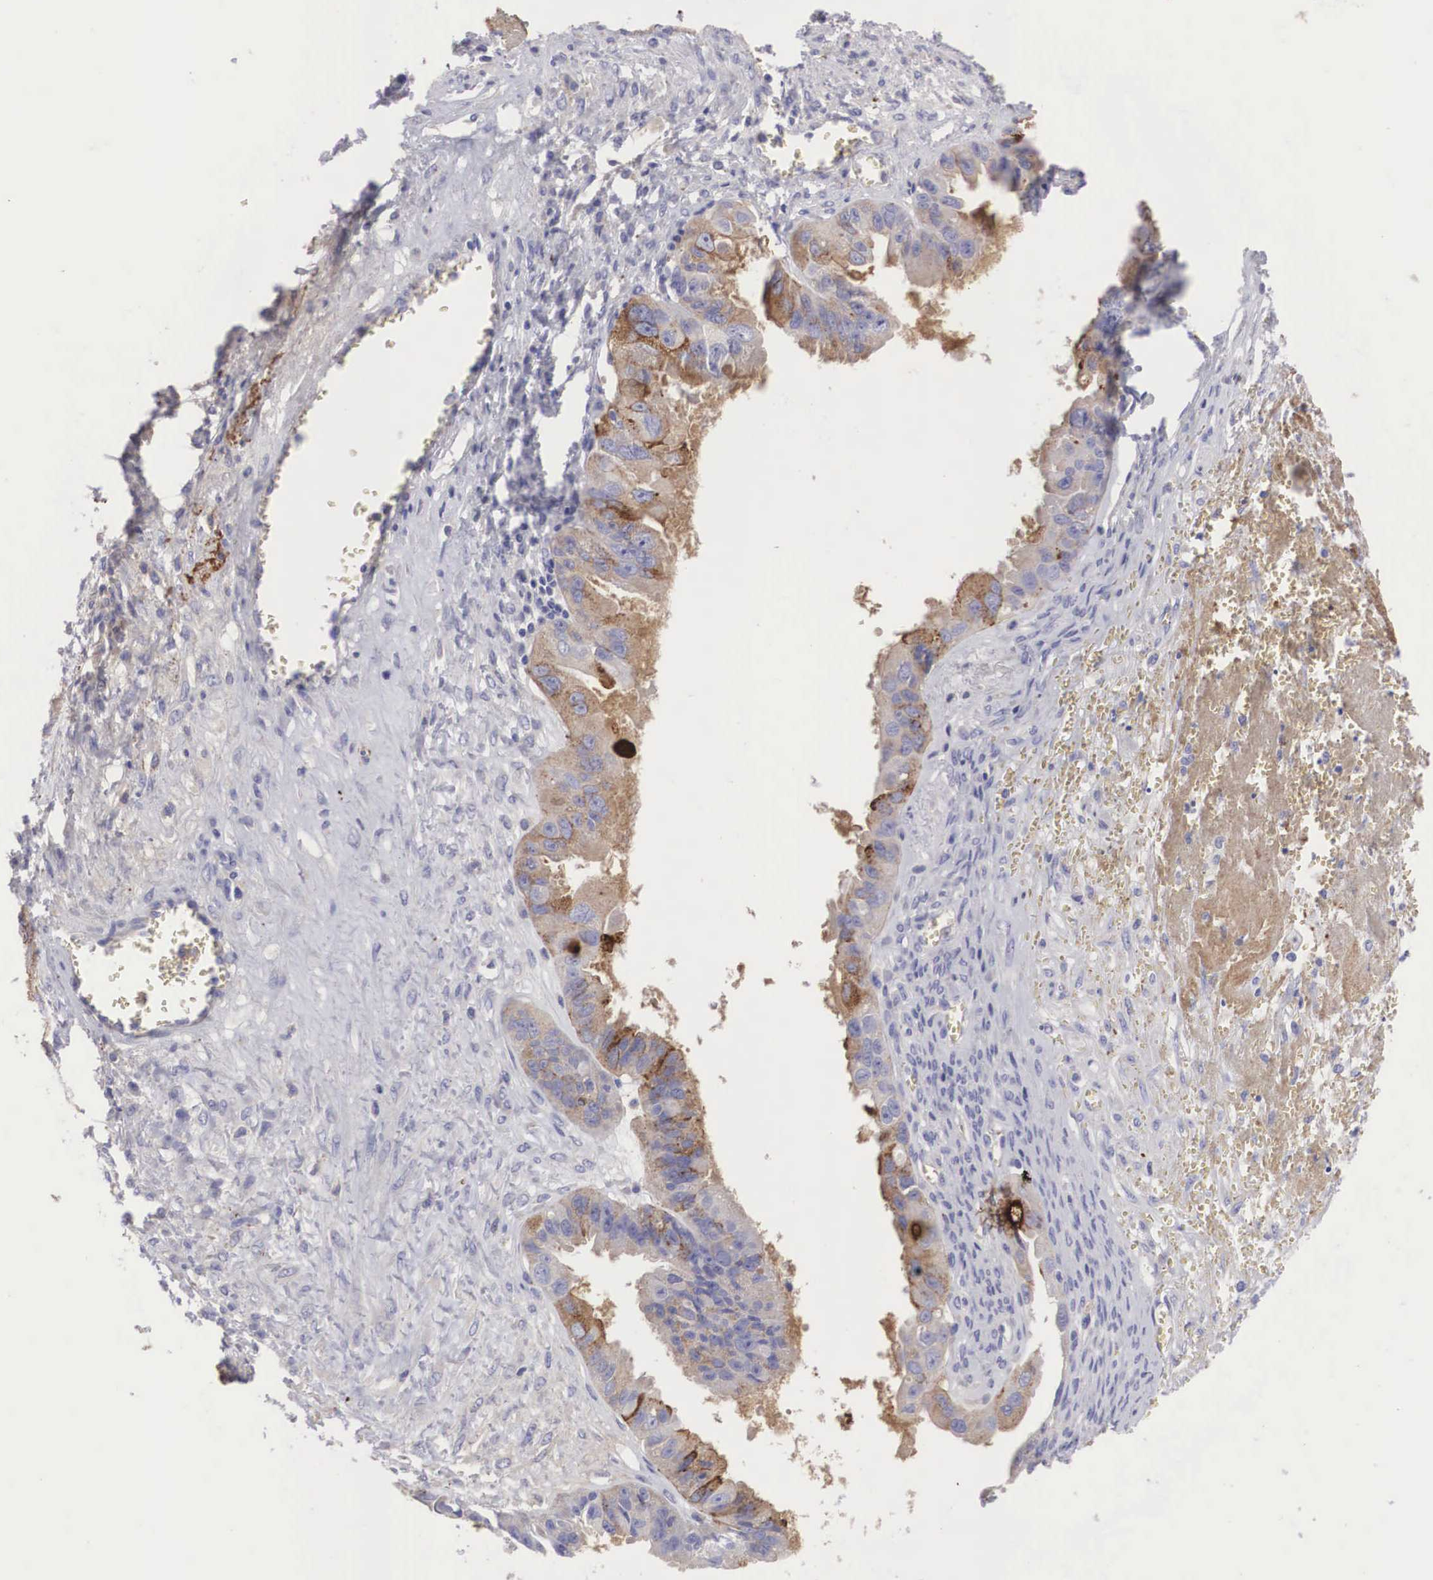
{"staining": {"intensity": "moderate", "quantity": "25%-75%", "location": "cytoplasmic/membranous"}, "tissue": "ovarian cancer", "cell_type": "Tumor cells", "image_type": "cancer", "snomed": [{"axis": "morphology", "description": "Carcinoma, endometroid"}, {"axis": "topography", "description": "Ovary"}], "caption": "Immunohistochemical staining of human ovarian endometroid carcinoma demonstrates moderate cytoplasmic/membranous protein expression in approximately 25%-75% of tumor cells. (Stains: DAB (3,3'-diaminobenzidine) in brown, nuclei in blue, Microscopy: brightfield microscopy at high magnification).", "gene": "CLU", "patient": {"sex": "female", "age": 85}}